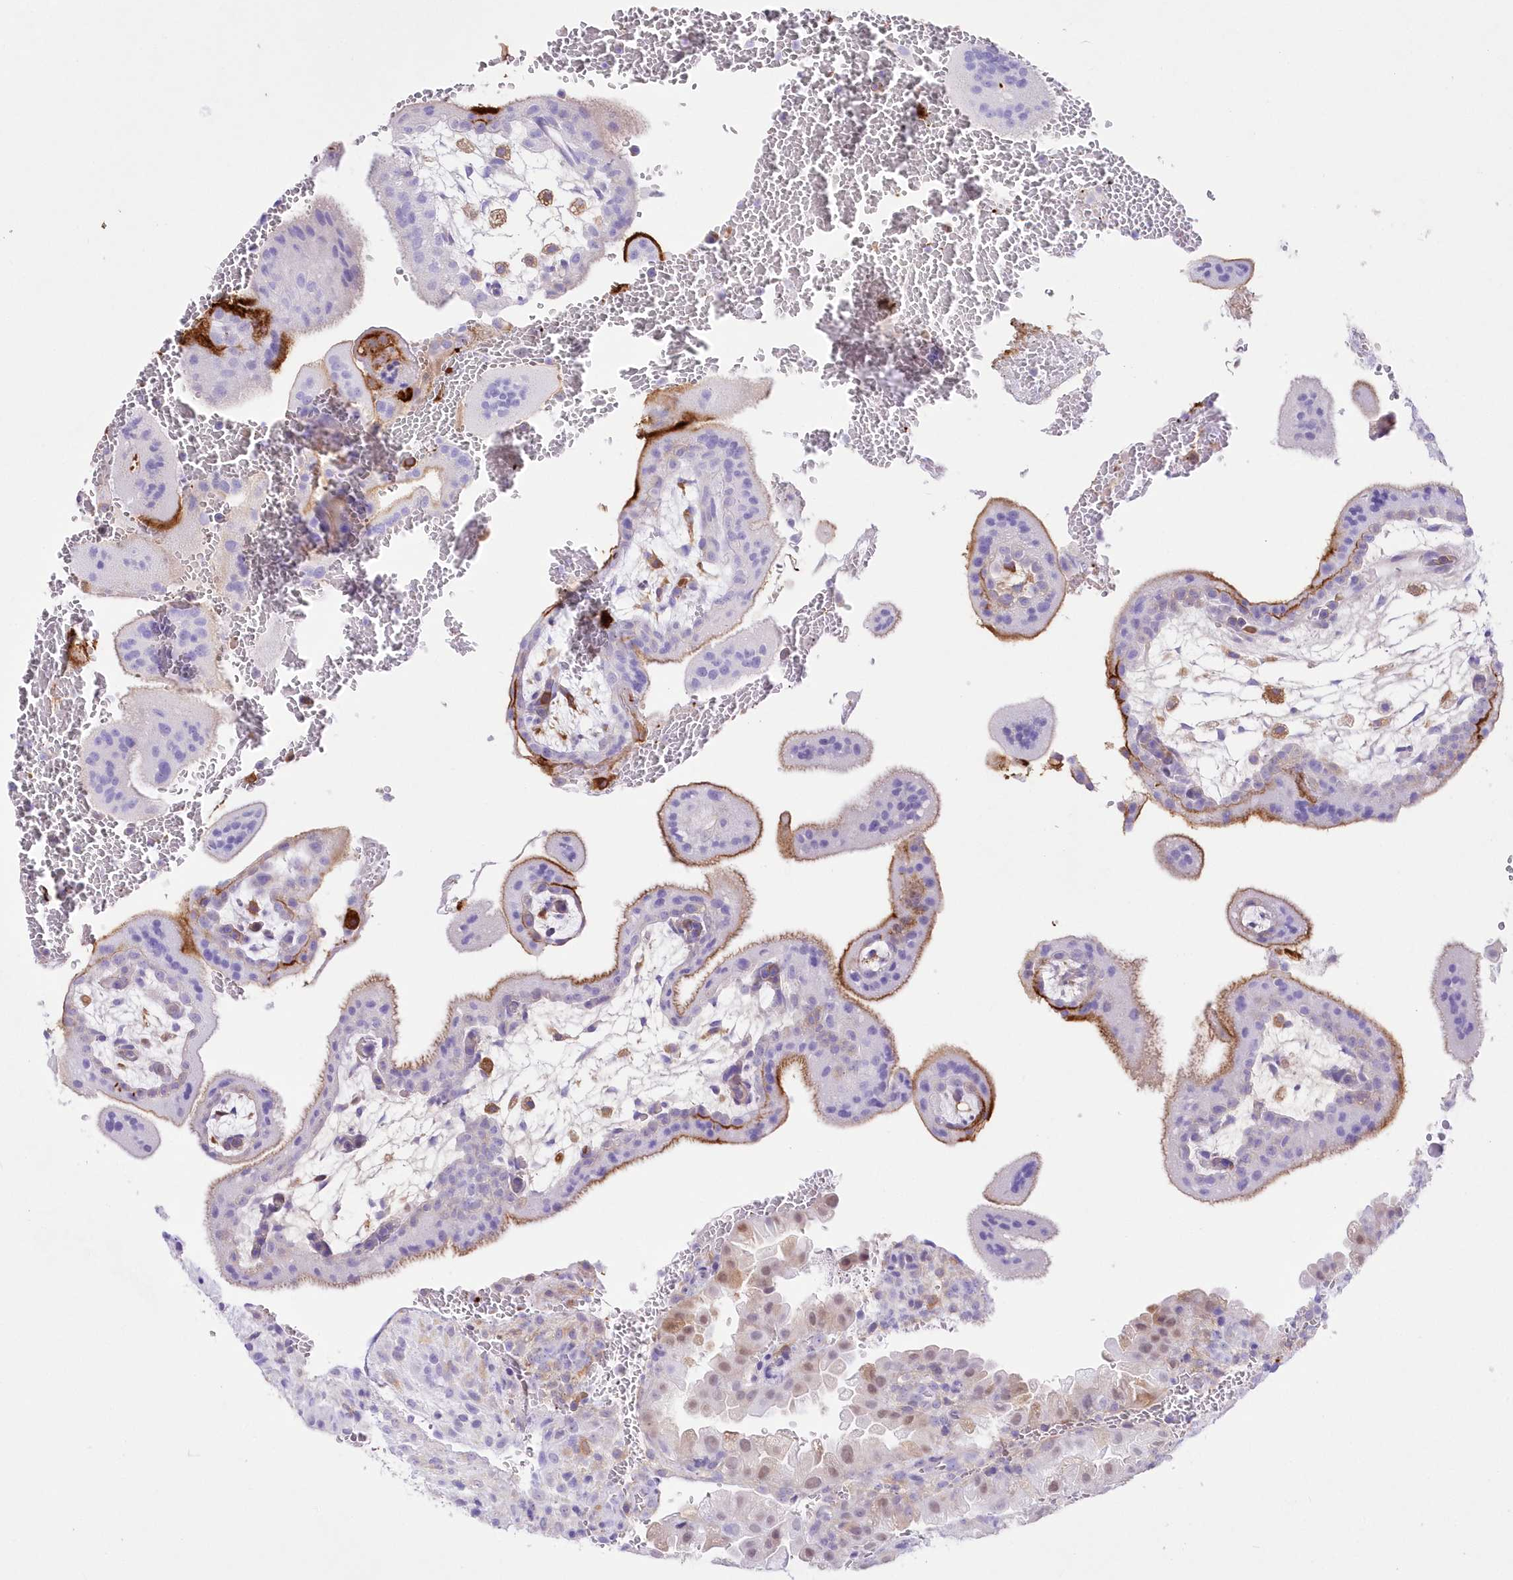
{"staining": {"intensity": "moderate", "quantity": "25%-75%", "location": "cytoplasmic/membranous"}, "tissue": "placenta", "cell_type": "Decidual cells", "image_type": "normal", "snomed": [{"axis": "morphology", "description": "Normal tissue, NOS"}, {"axis": "topography", "description": "Placenta"}], "caption": "Protein expression analysis of benign placenta displays moderate cytoplasmic/membranous positivity in about 25%-75% of decidual cells.", "gene": "DNAJC19", "patient": {"sex": "female", "age": 35}}